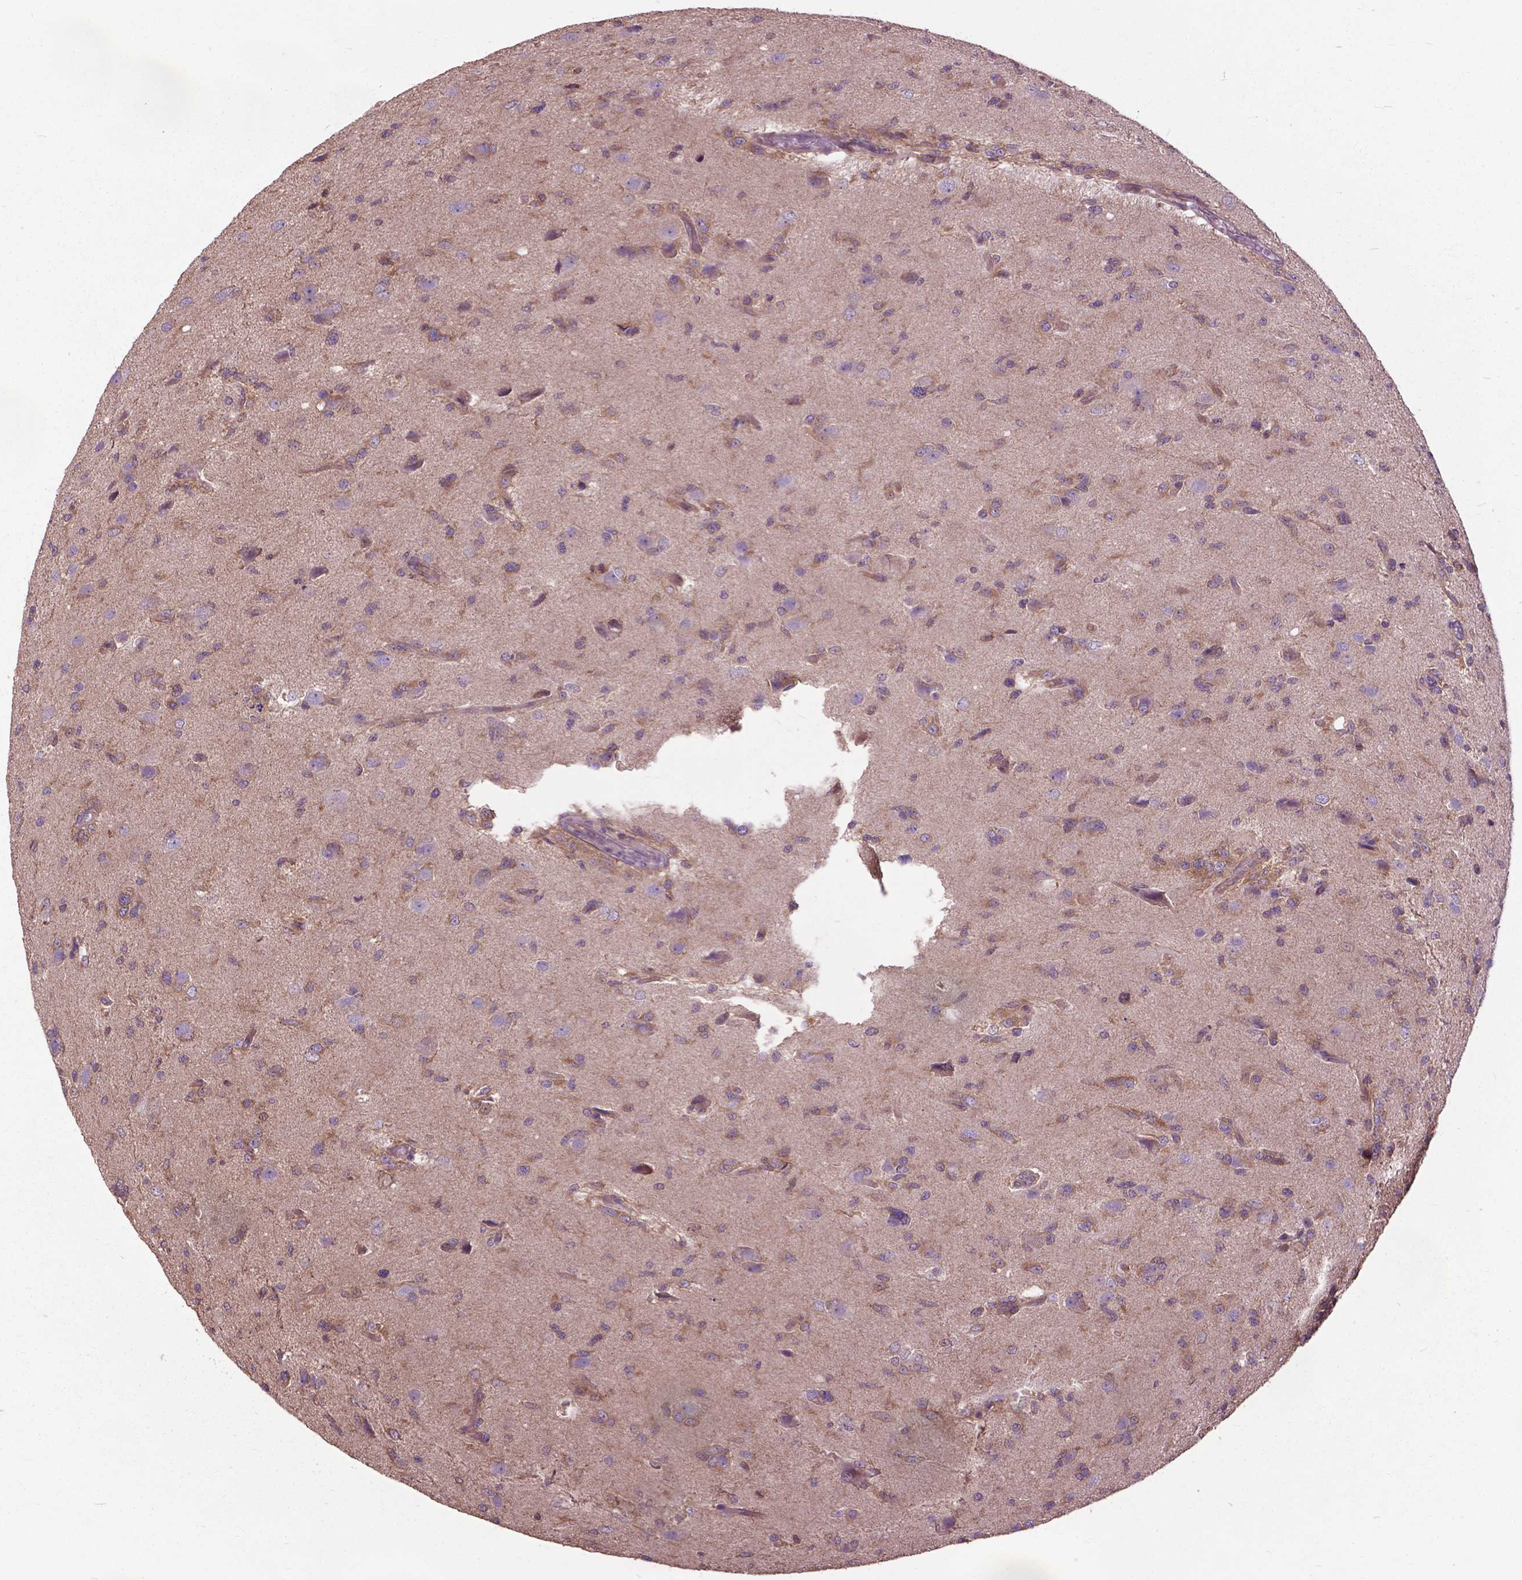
{"staining": {"intensity": "moderate", "quantity": ">75%", "location": "cytoplasmic/membranous"}, "tissue": "glioma", "cell_type": "Tumor cells", "image_type": "cancer", "snomed": [{"axis": "morphology", "description": "Glioma, malignant, High grade"}, {"axis": "topography", "description": "Brain"}], "caption": "Immunohistochemistry (IHC) of human glioma shows medium levels of moderate cytoplasmic/membranous staining in about >75% of tumor cells. (IHC, brightfield microscopy, high magnification).", "gene": "ARAF", "patient": {"sex": "male", "age": 68}}